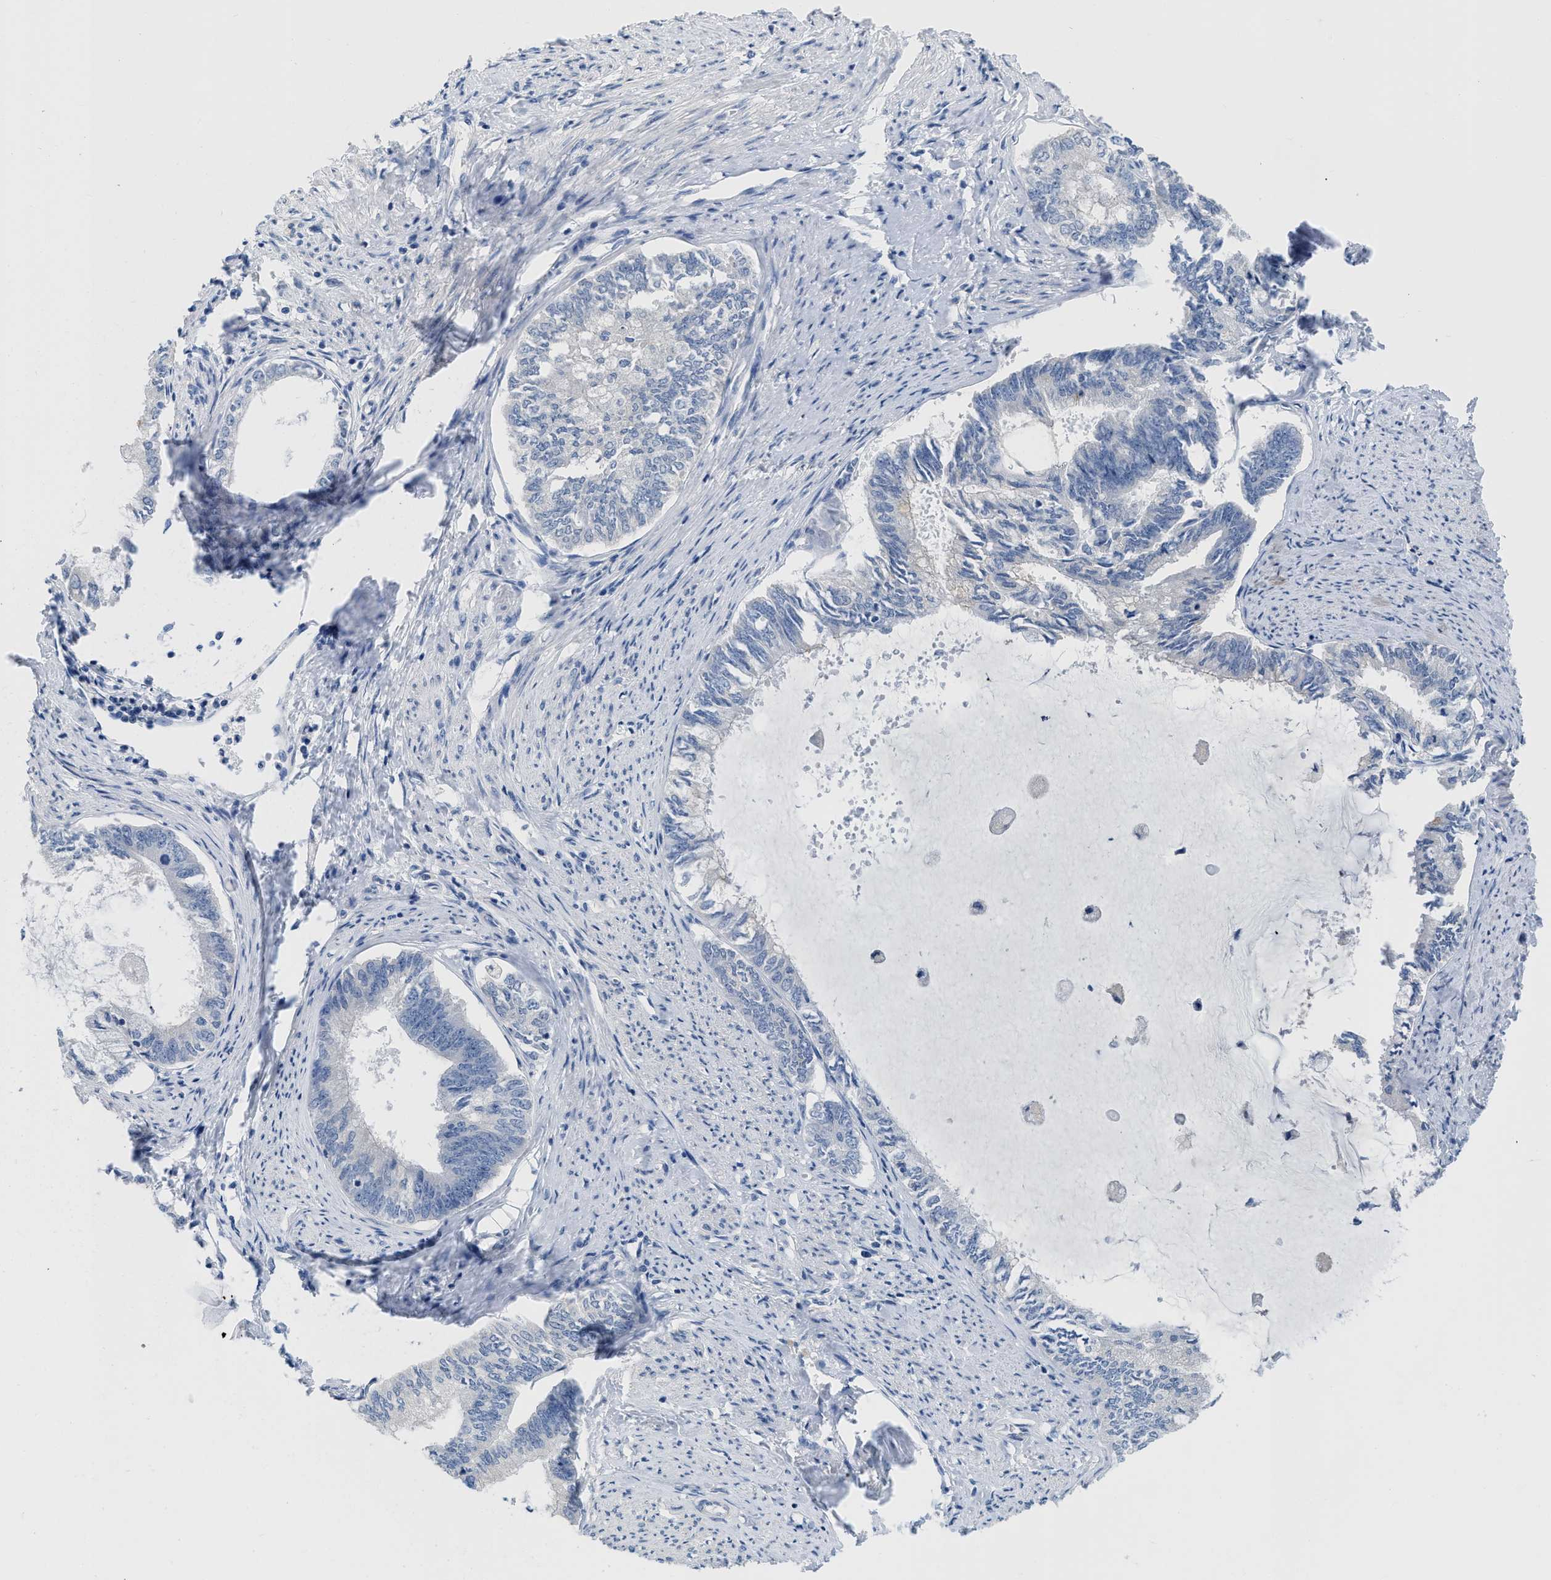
{"staining": {"intensity": "negative", "quantity": "none", "location": "none"}, "tissue": "endometrial cancer", "cell_type": "Tumor cells", "image_type": "cancer", "snomed": [{"axis": "morphology", "description": "Adenocarcinoma, NOS"}, {"axis": "topography", "description": "Endometrium"}], "caption": "Human endometrial cancer (adenocarcinoma) stained for a protein using IHC exhibits no expression in tumor cells.", "gene": "PYY", "patient": {"sex": "female", "age": 86}}